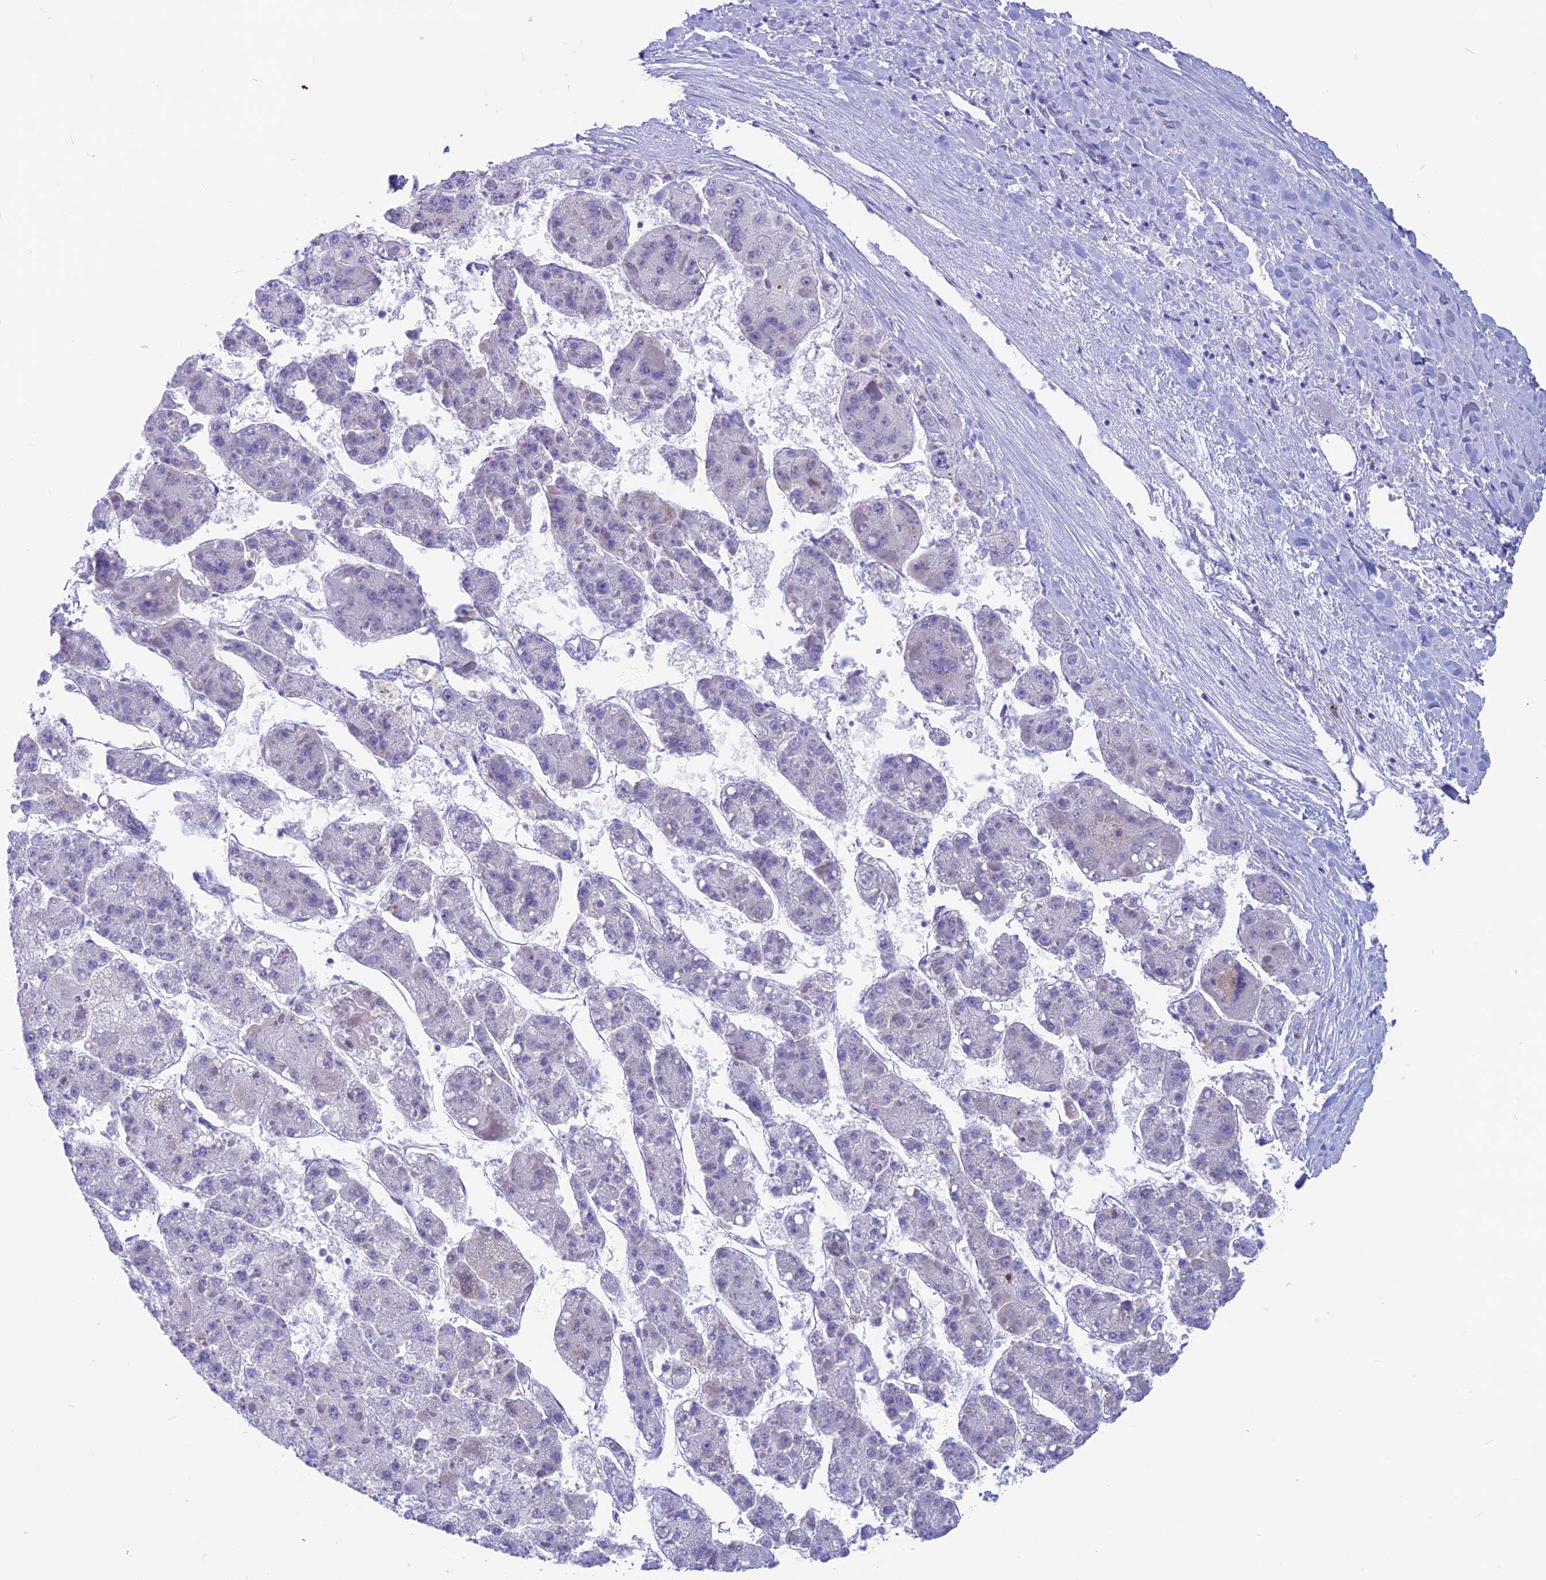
{"staining": {"intensity": "negative", "quantity": "none", "location": "none"}, "tissue": "liver cancer", "cell_type": "Tumor cells", "image_type": "cancer", "snomed": [{"axis": "morphology", "description": "Carcinoma, Hepatocellular, NOS"}, {"axis": "topography", "description": "Liver"}], "caption": "This is an IHC micrograph of human hepatocellular carcinoma (liver). There is no positivity in tumor cells.", "gene": "SNTN", "patient": {"sex": "female", "age": 73}}